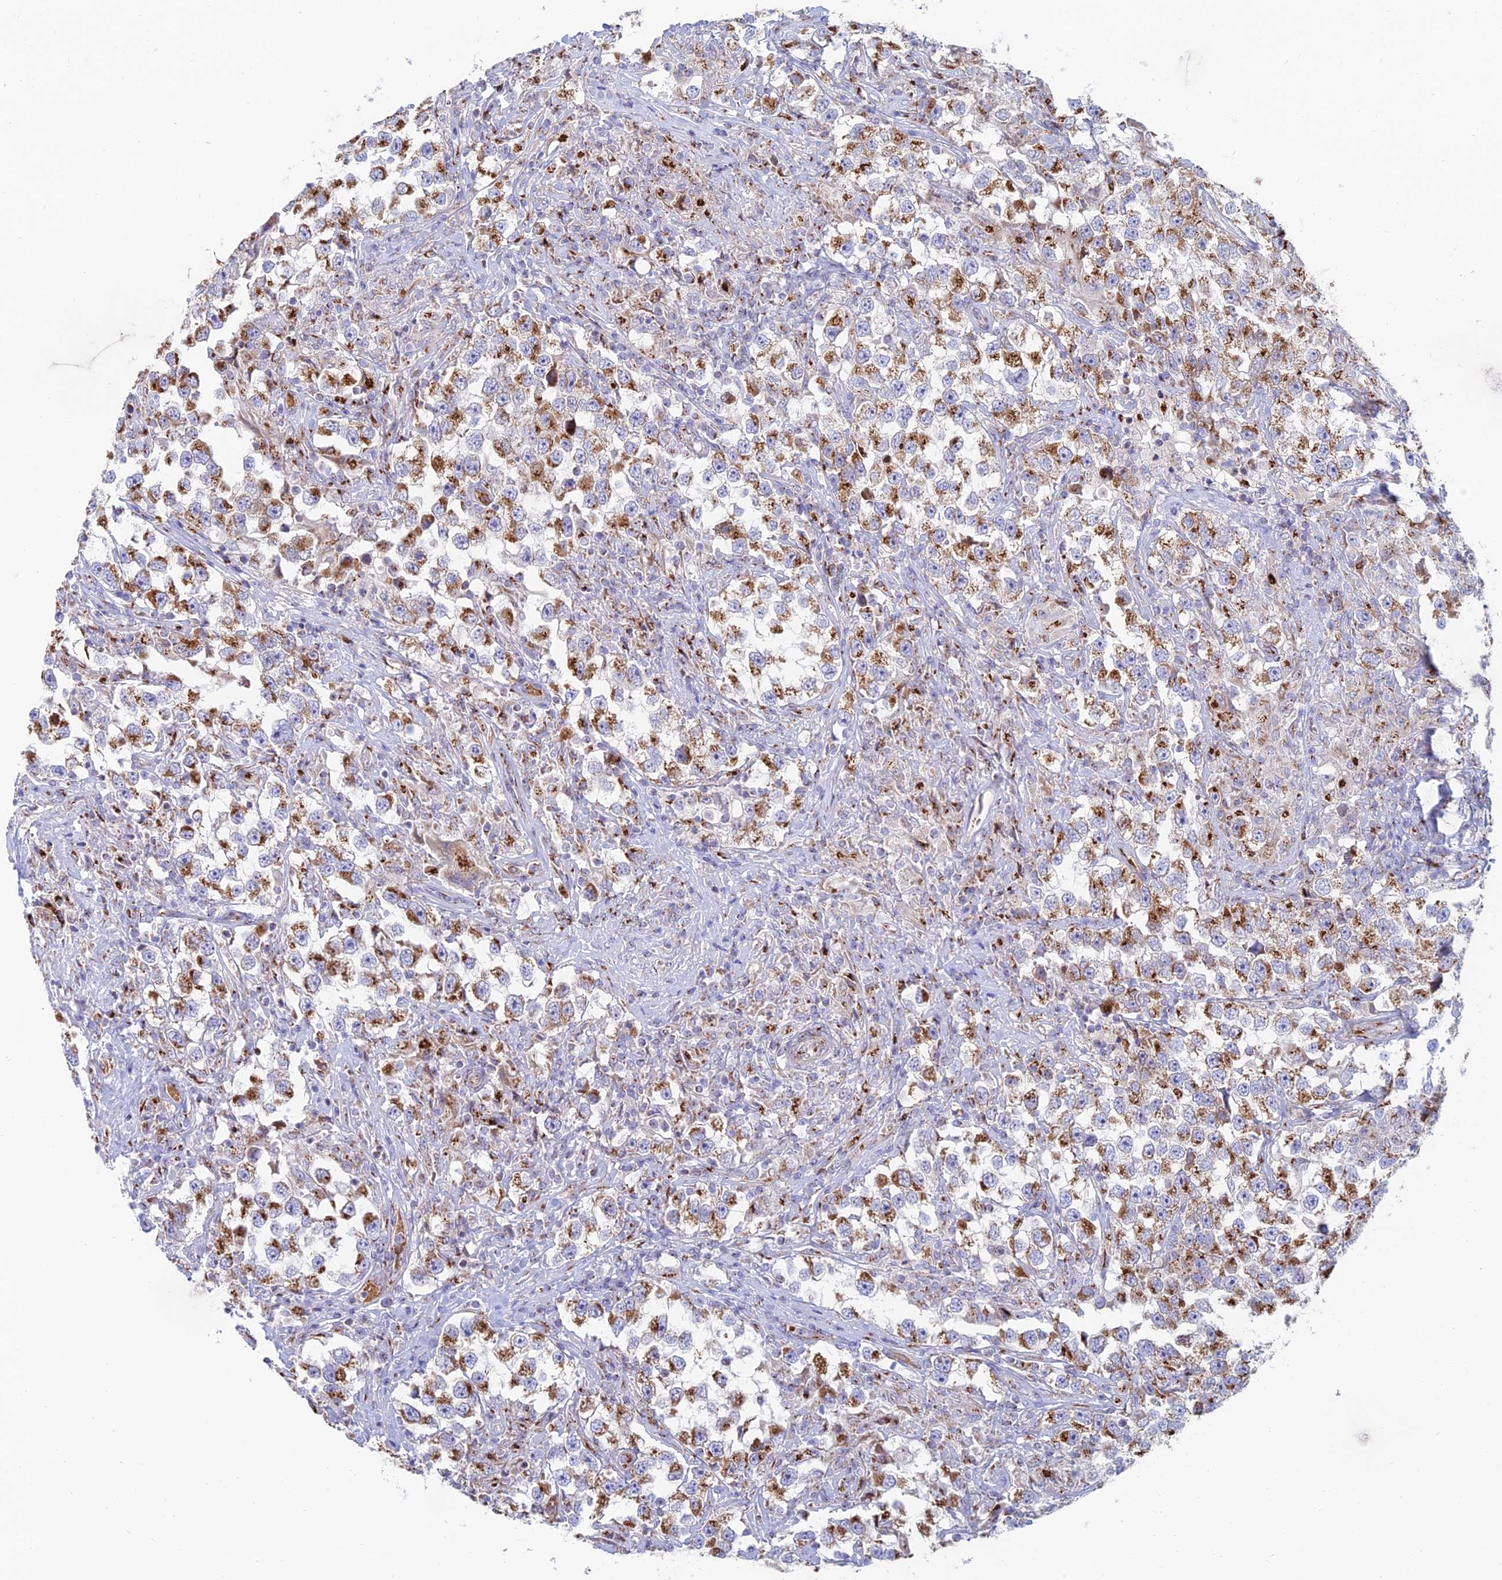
{"staining": {"intensity": "moderate", "quantity": ">75%", "location": "cytoplasmic/membranous"}, "tissue": "testis cancer", "cell_type": "Tumor cells", "image_type": "cancer", "snomed": [{"axis": "morphology", "description": "Seminoma, NOS"}, {"axis": "topography", "description": "Testis"}], "caption": "Seminoma (testis) tissue reveals moderate cytoplasmic/membranous expression in approximately >75% of tumor cells (DAB IHC, brown staining for protein, blue staining for nuclei).", "gene": "HS2ST1", "patient": {"sex": "male", "age": 46}}